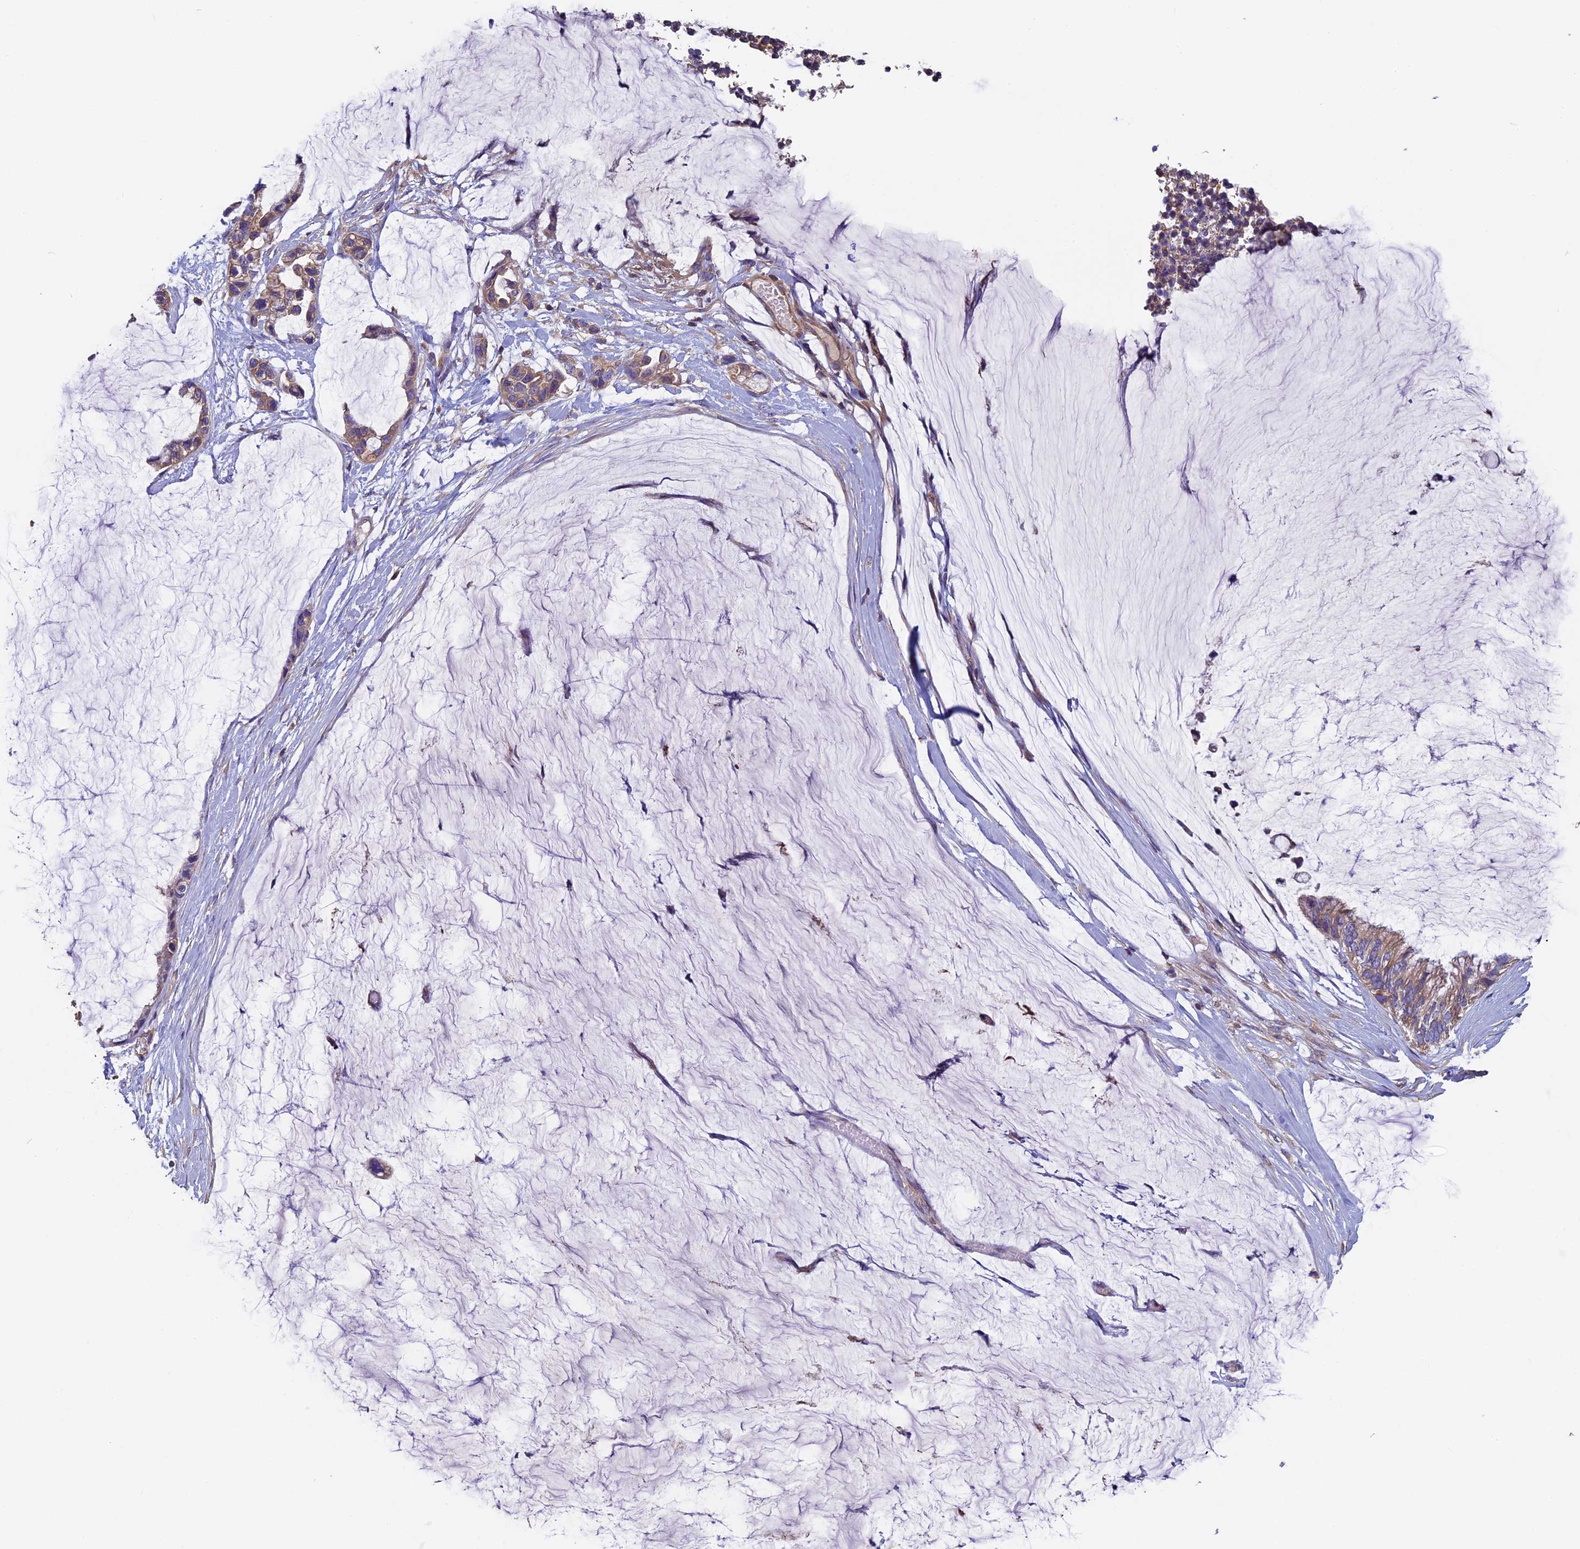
{"staining": {"intensity": "moderate", "quantity": "25%-75%", "location": "cytoplasmic/membranous"}, "tissue": "ovarian cancer", "cell_type": "Tumor cells", "image_type": "cancer", "snomed": [{"axis": "morphology", "description": "Cystadenocarcinoma, mucinous, NOS"}, {"axis": "topography", "description": "Ovary"}], "caption": "Mucinous cystadenocarcinoma (ovarian) stained for a protein exhibits moderate cytoplasmic/membranous positivity in tumor cells.", "gene": "CCDC153", "patient": {"sex": "female", "age": 39}}